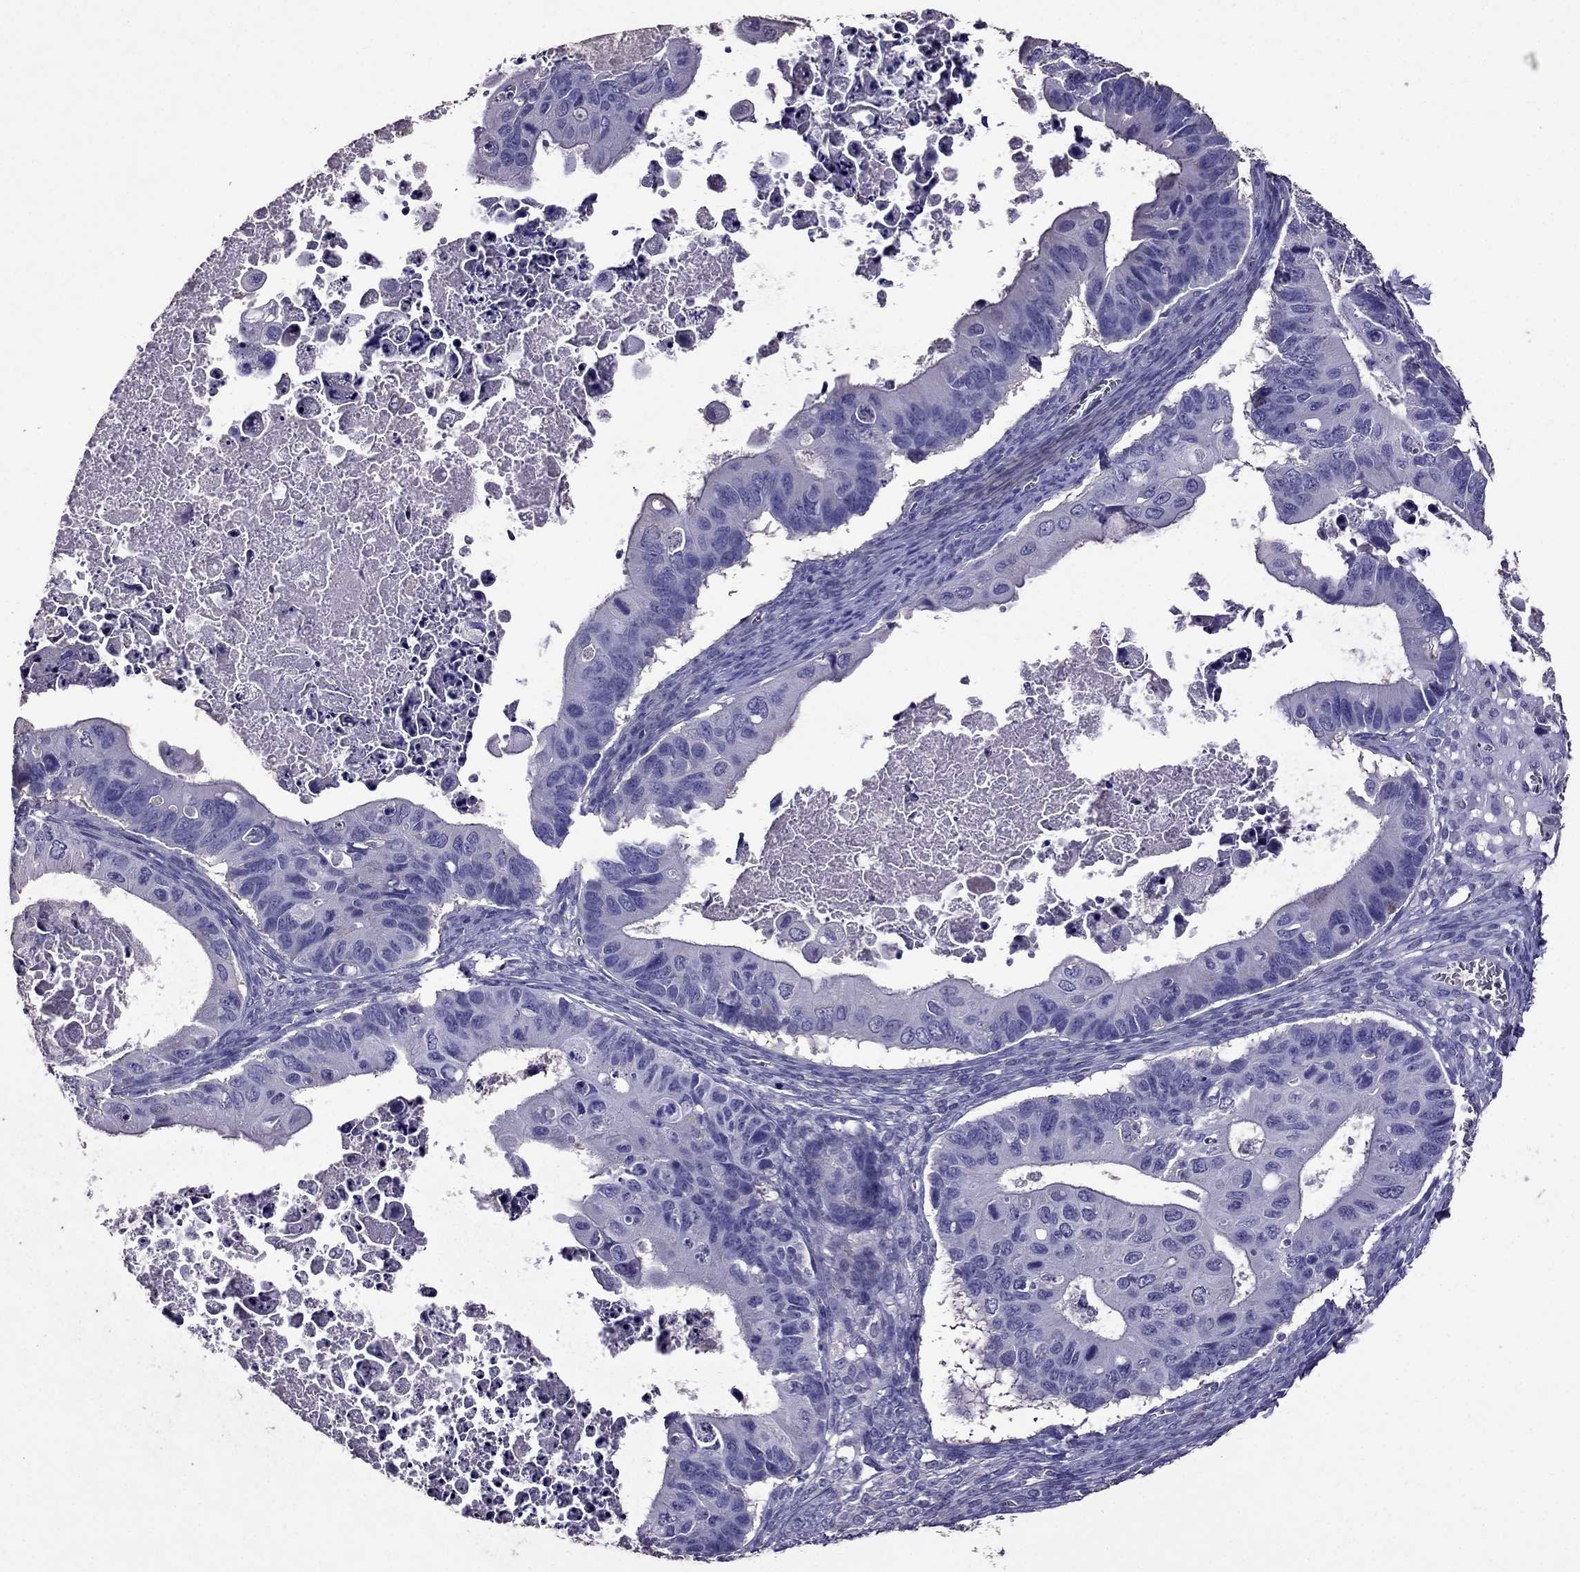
{"staining": {"intensity": "negative", "quantity": "none", "location": "none"}, "tissue": "ovarian cancer", "cell_type": "Tumor cells", "image_type": "cancer", "snomed": [{"axis": "morphology", "description": "Cystadenocarcinoma, mucinous, NOS"}, {"axis": "topography", "description": "Ovary"}], "caption": "This is a micrograph of immunohistochemistry staining of mucinous cystadenocarcinoma (ovarian), which shows no positivity in tumor cells.", "gene": "NKX3-1", "patient": {"sex": "female", "age": 64}}